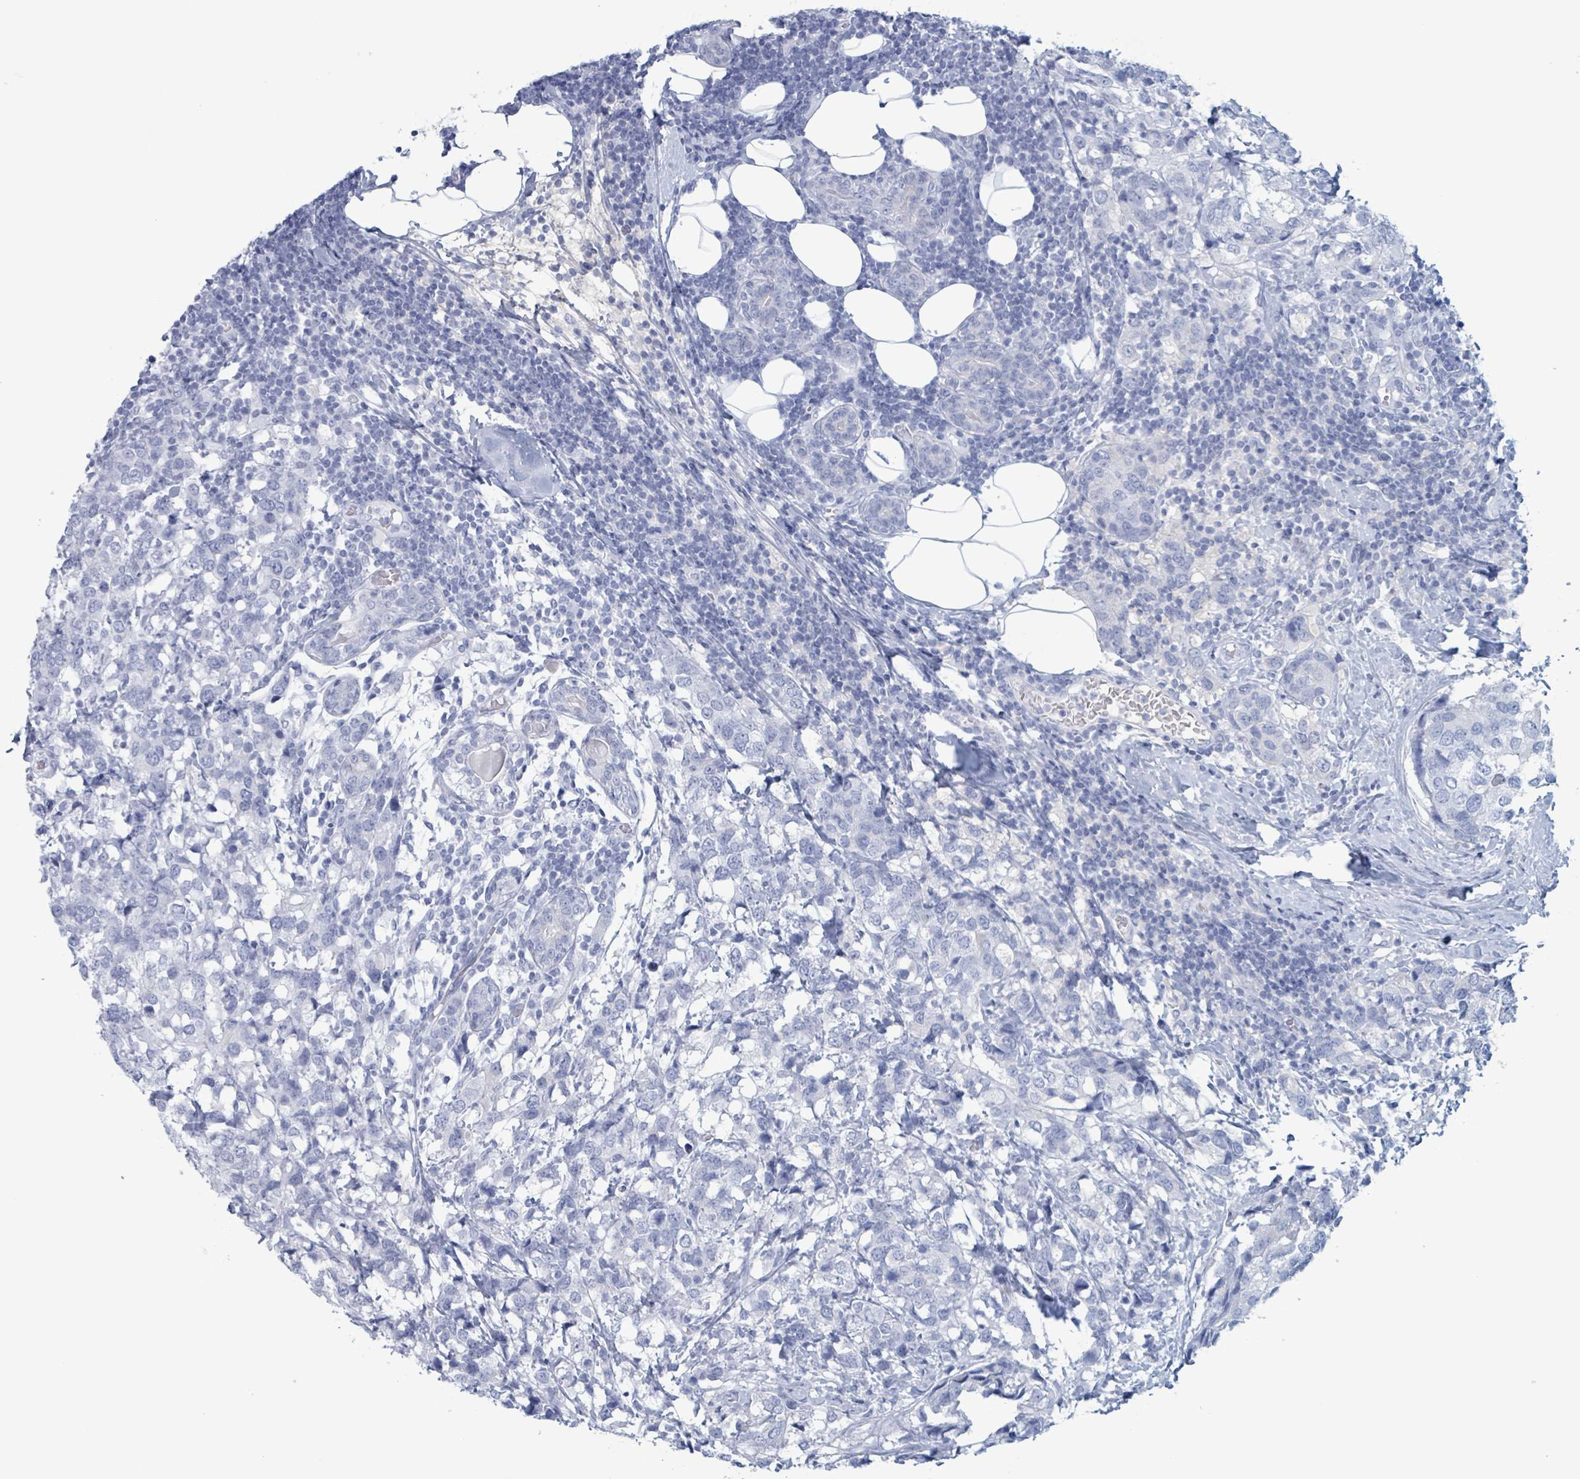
{"staining": {"intensity": "negative", "quantity": "none", "location": "none"}, "tissue": "breast cancer", "cell_type": "Tumor cells", "image_type": "cancer", "snomed": [{"axis": "morphology", "description": "Lobular carcinoma"}, {"axis": "topography", "description": "Breast"}], "caption": "Immunohistochemistry (IHC) of human lobular carcinoma (breast) reveals no expression in tumor cells.", "gene": "KLK4", "patient": {"sex": "female", "age": 59}}